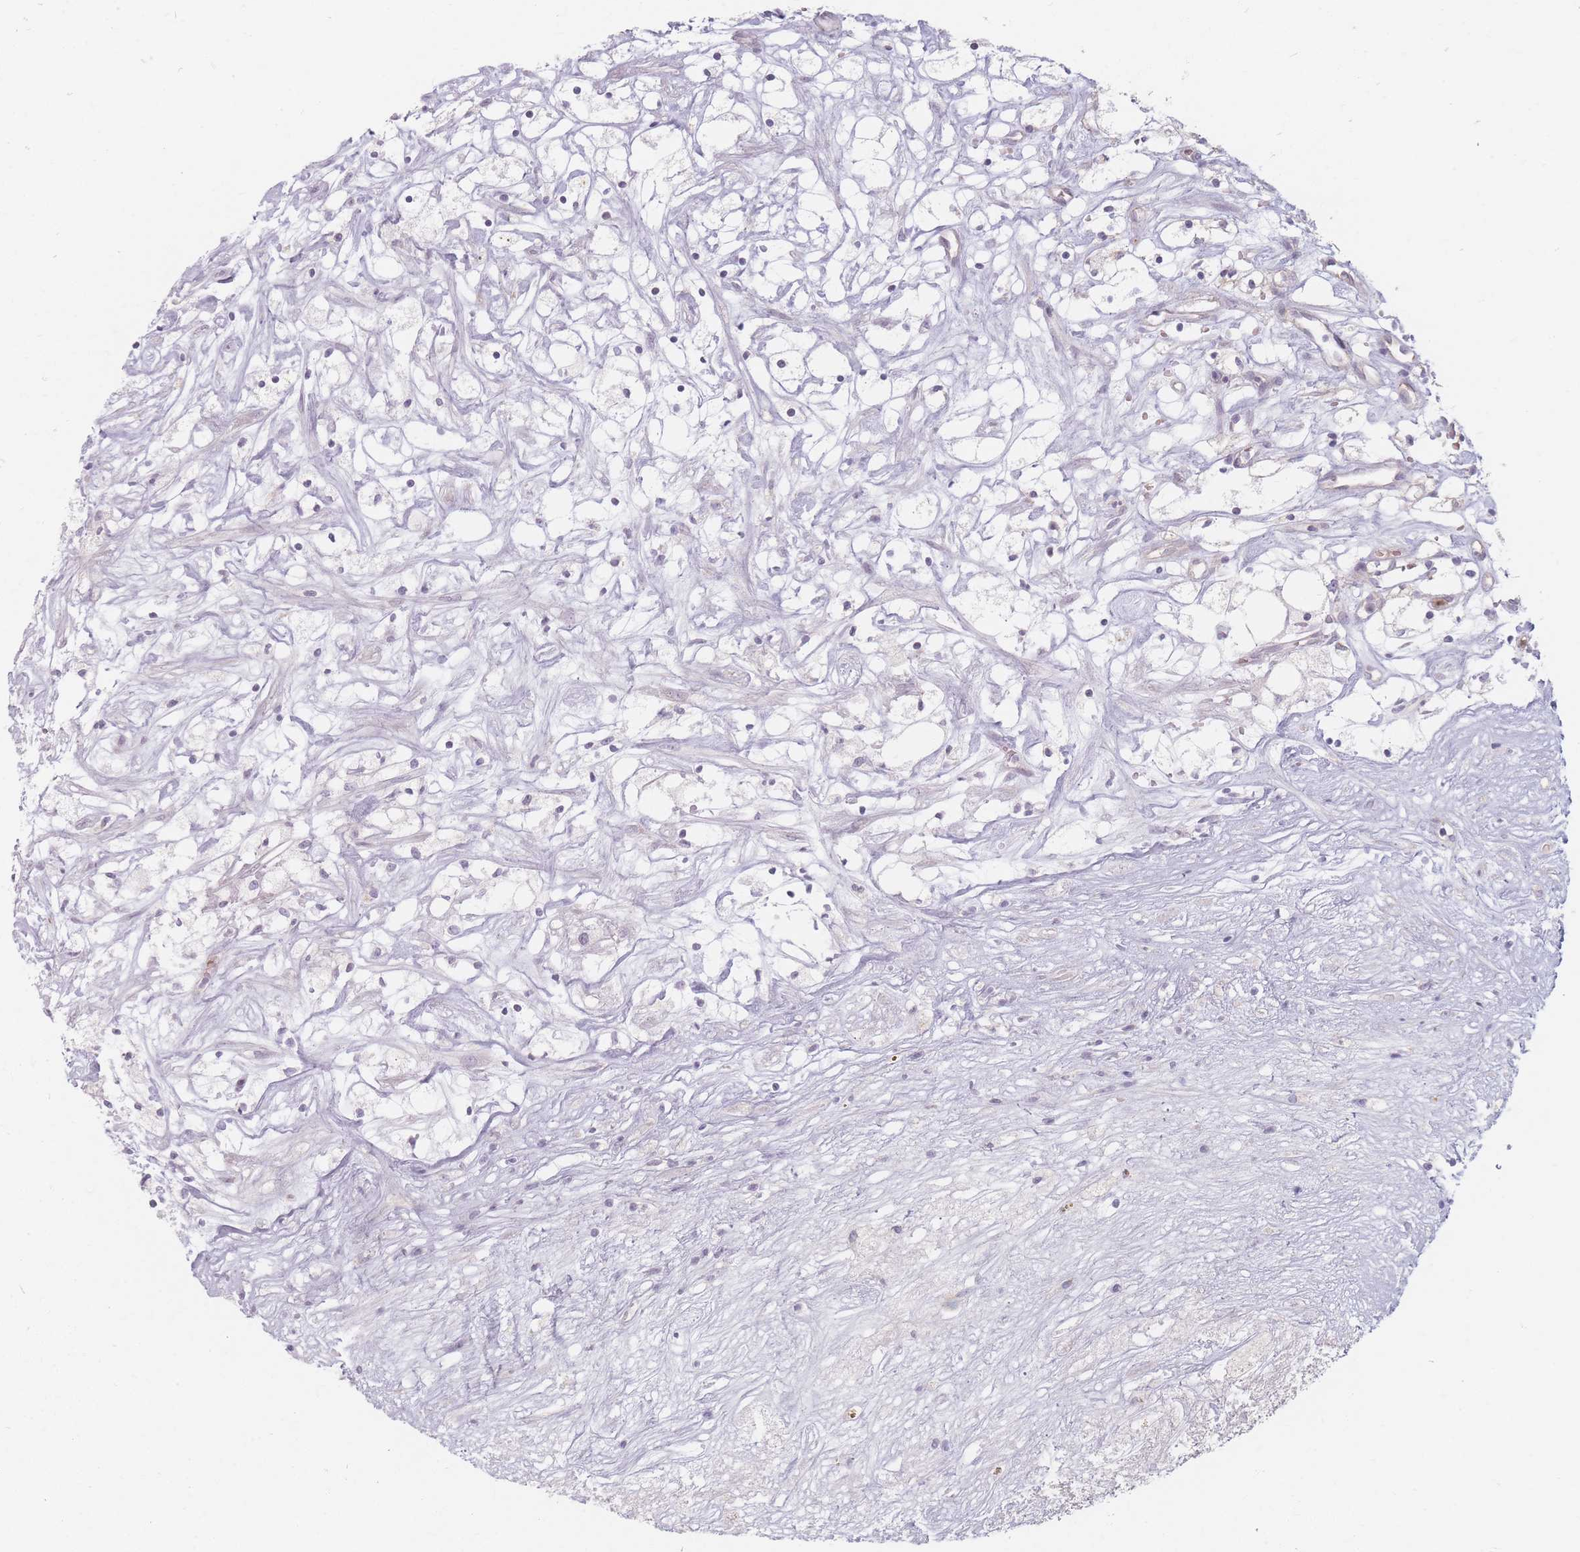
{"staining": {"intensity": "negative", "quantity": "none", "location": "none"}, "tissue": "renal cancer", "cell_type": "Tumor cells", "image_type": "cancer", "snomed": [{"axis": "morphology", "description": "Adenocarcinoma, NOS"}, {"axis": "topography", "description": "Kidney"}], "caption": "Immunohistochemistry (IHC) micrograph of human renal adenocarcinoma stained for a protein (brown), which shows no staining in tumor cells. The staining is performed using DAB brown chromogen with nuclei counter-stained in using hematoxylin.", "gene": "CHCHD7", "patient": {"sex": "male", "age": 59}}